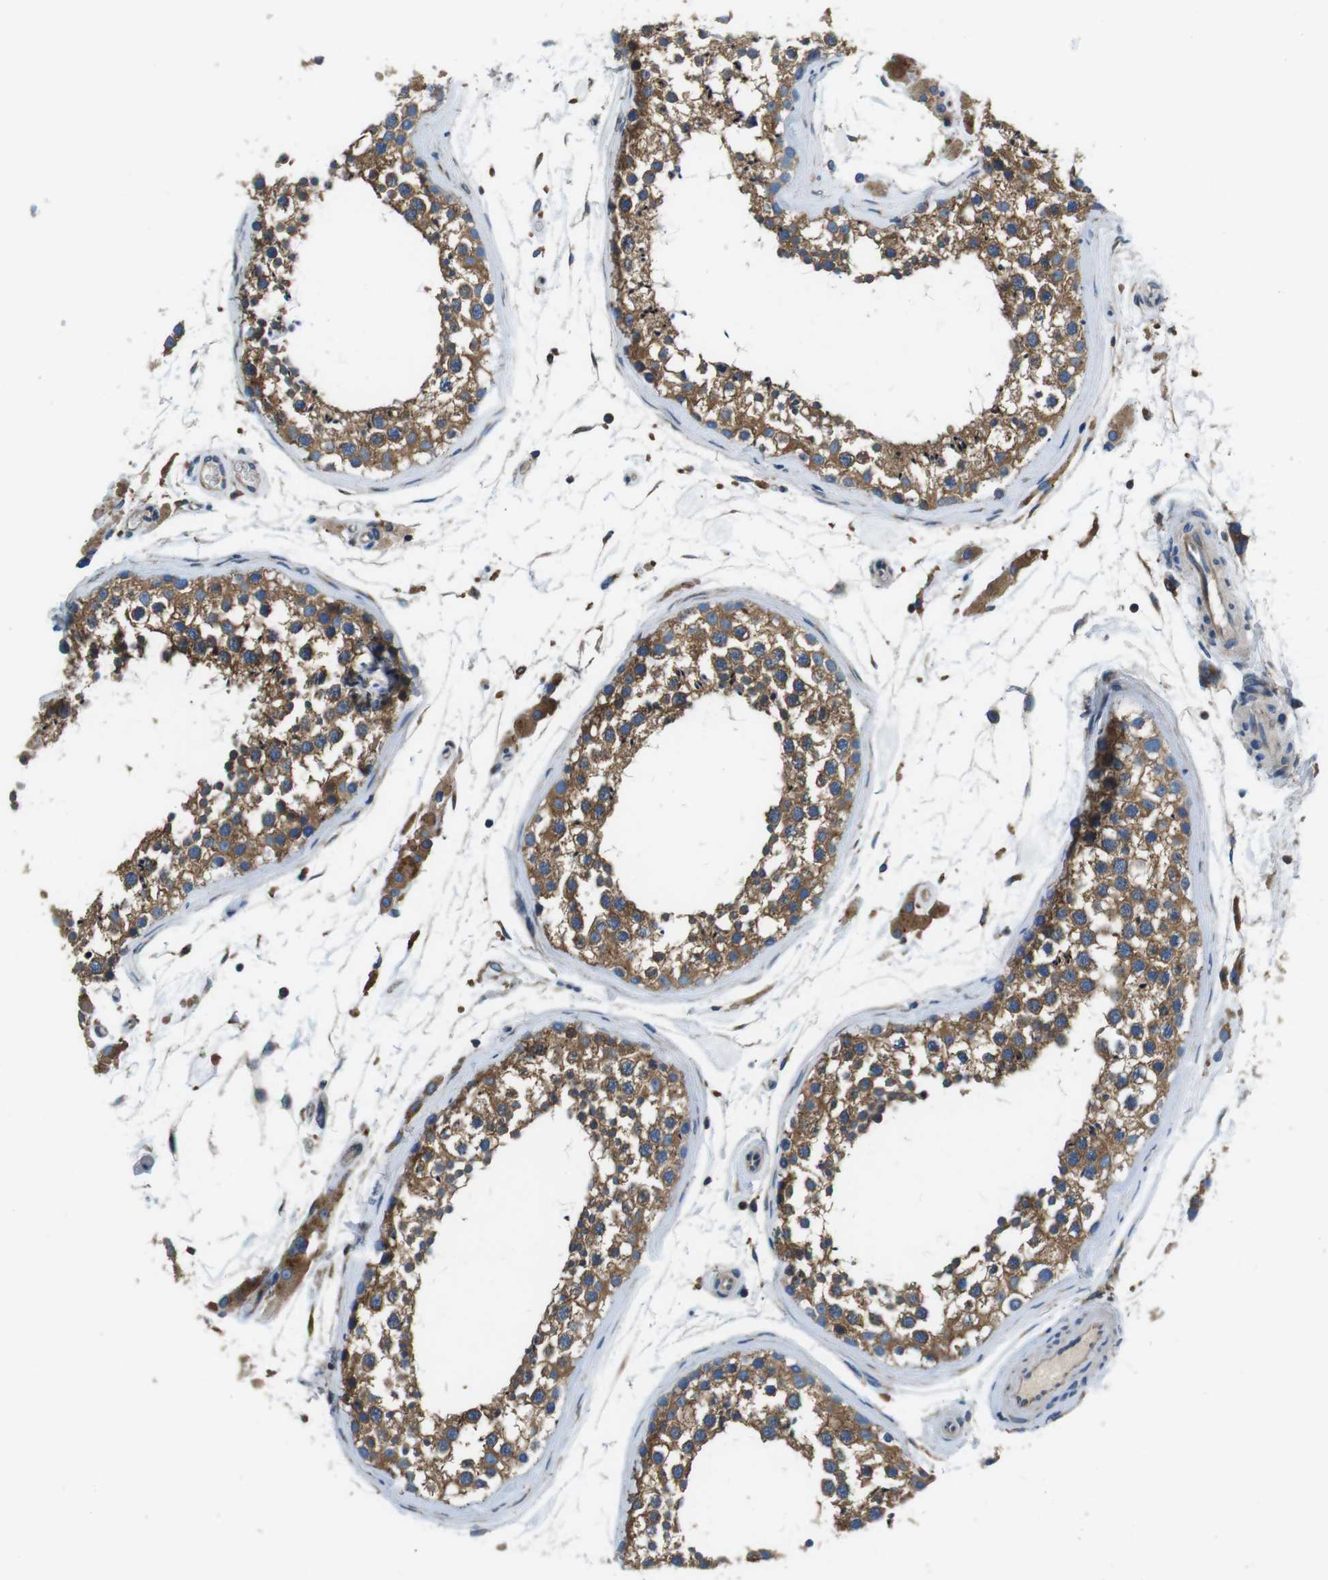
{"staining": {"intensity": "strong", "quantity": ">75%", "location": "cytoplasmic/membranous"}, "tissue": "testis", "cell_type": "Cells in seminiferous ducts", "image_type": "normal", "snomed": [{"axis": "morphology", "description": "Normal tissue, NOS"}, {"axis": "topography", "description": "Testis"}], "caption": "Brown immunohistochemical staining in unremarkable testis shows strong cytoplasmic/membranous expression in approximately >75% of cells in seminiferous ducts.", "gene": "DENND4C", "patient": {"sex": "male", "age": 46}}